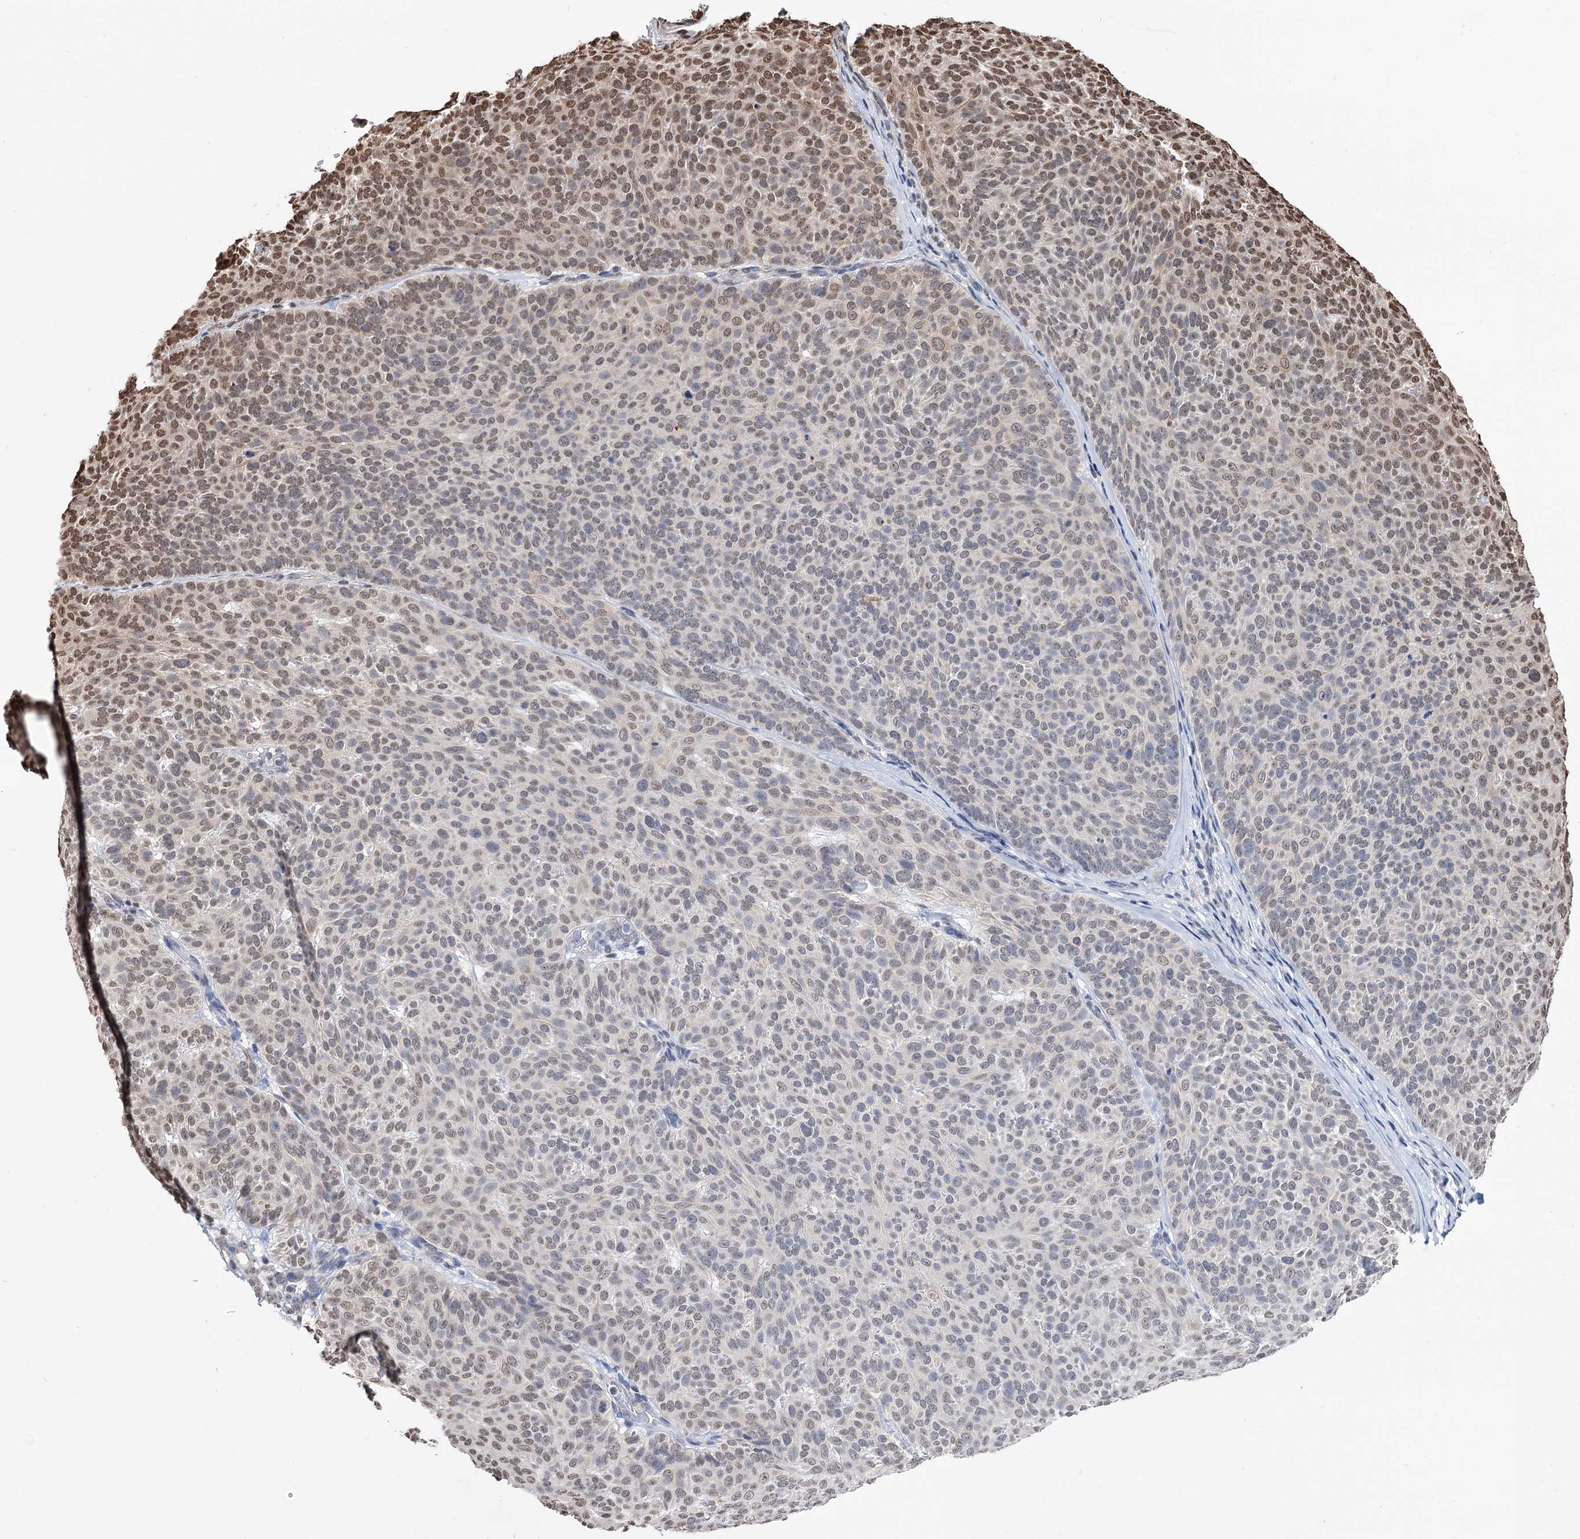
{"staining": {"intensity": "moderate", "quantity": "25%-75%", "location": "nuclear"}, "tissue": "skin cancer", "cell_type": "Tumor cells", "image_type": "cancer", "snomed": [{"axis": "morphology", "description": "Basal cell carcinoma"}, {"axis": "topography", "description": "Skin"}], "caption": "Immunohistochemistry (IHC) (DAB (3,3'-diaminobenzidine)) staining of skin cancer displays moderate nuclear protein staining in approximately 25%-75% of tumor cells. (DAB (3,3'-diaminobenzidine) IHC, brown staining for protein, blue staining for nuclei).", "gene": "ABHD10", "patient": {"sex": "male", "age": 85}}